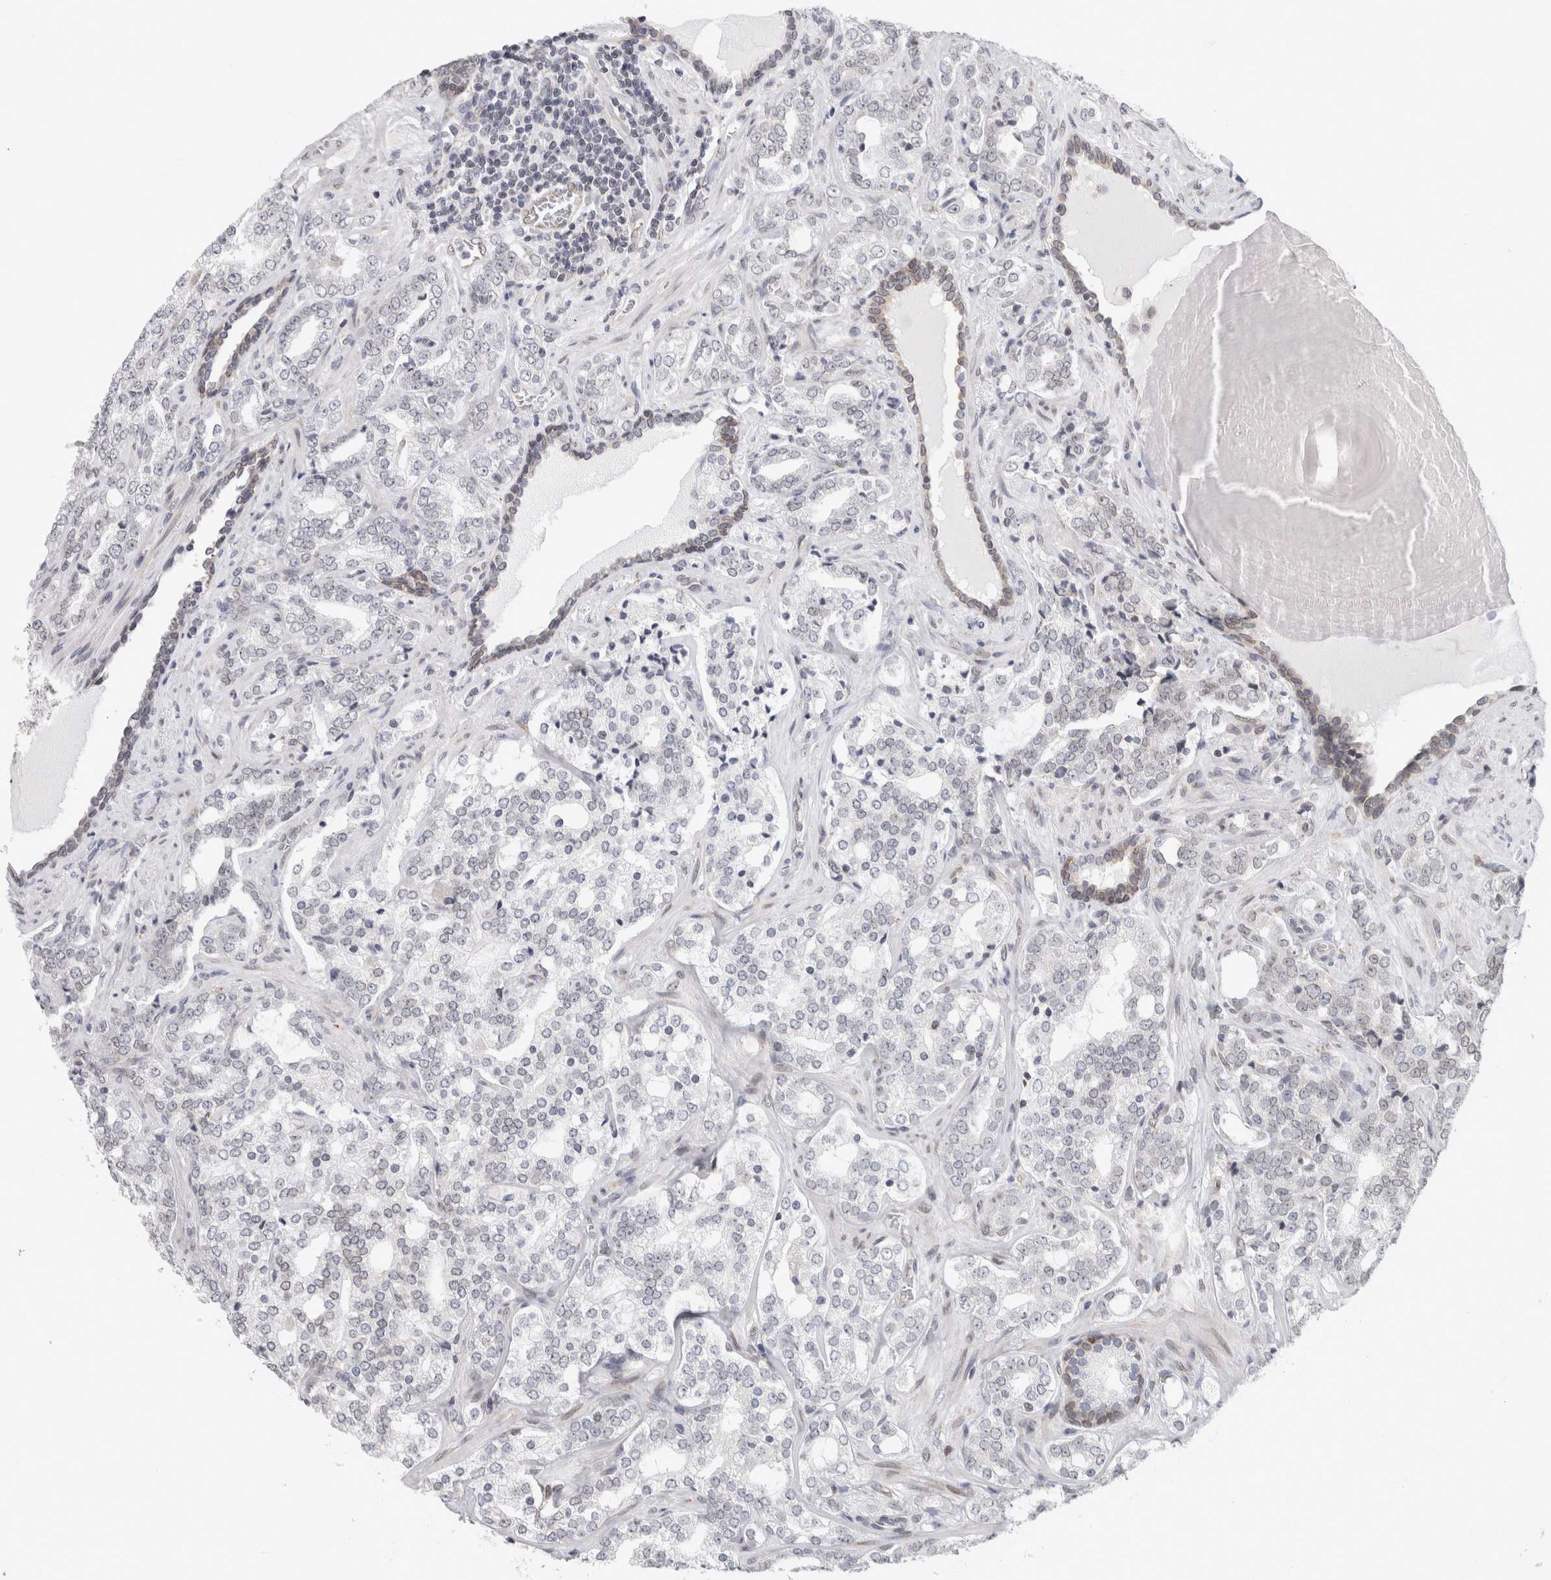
{"staining": {"intensity": "negative", "quantity": "none", "location": "none"}, "tissue": "prostate cancer", "cell_type": "Tumor cells", "image_type": "cancer", "snomed": [{"axis": "morphology", "description": "Adenocarcinoma, High grade"}, {"axis": "topography", "description": "Prostate"}], "caption": "The immunohistochemistry (IHC) photomicrograph has no significant staining in tumor cells of prostate adenocarcinoma (high-grade) tissue.", "gene": "RBMX2", "patient": {"sex": "male", "age": 64}}